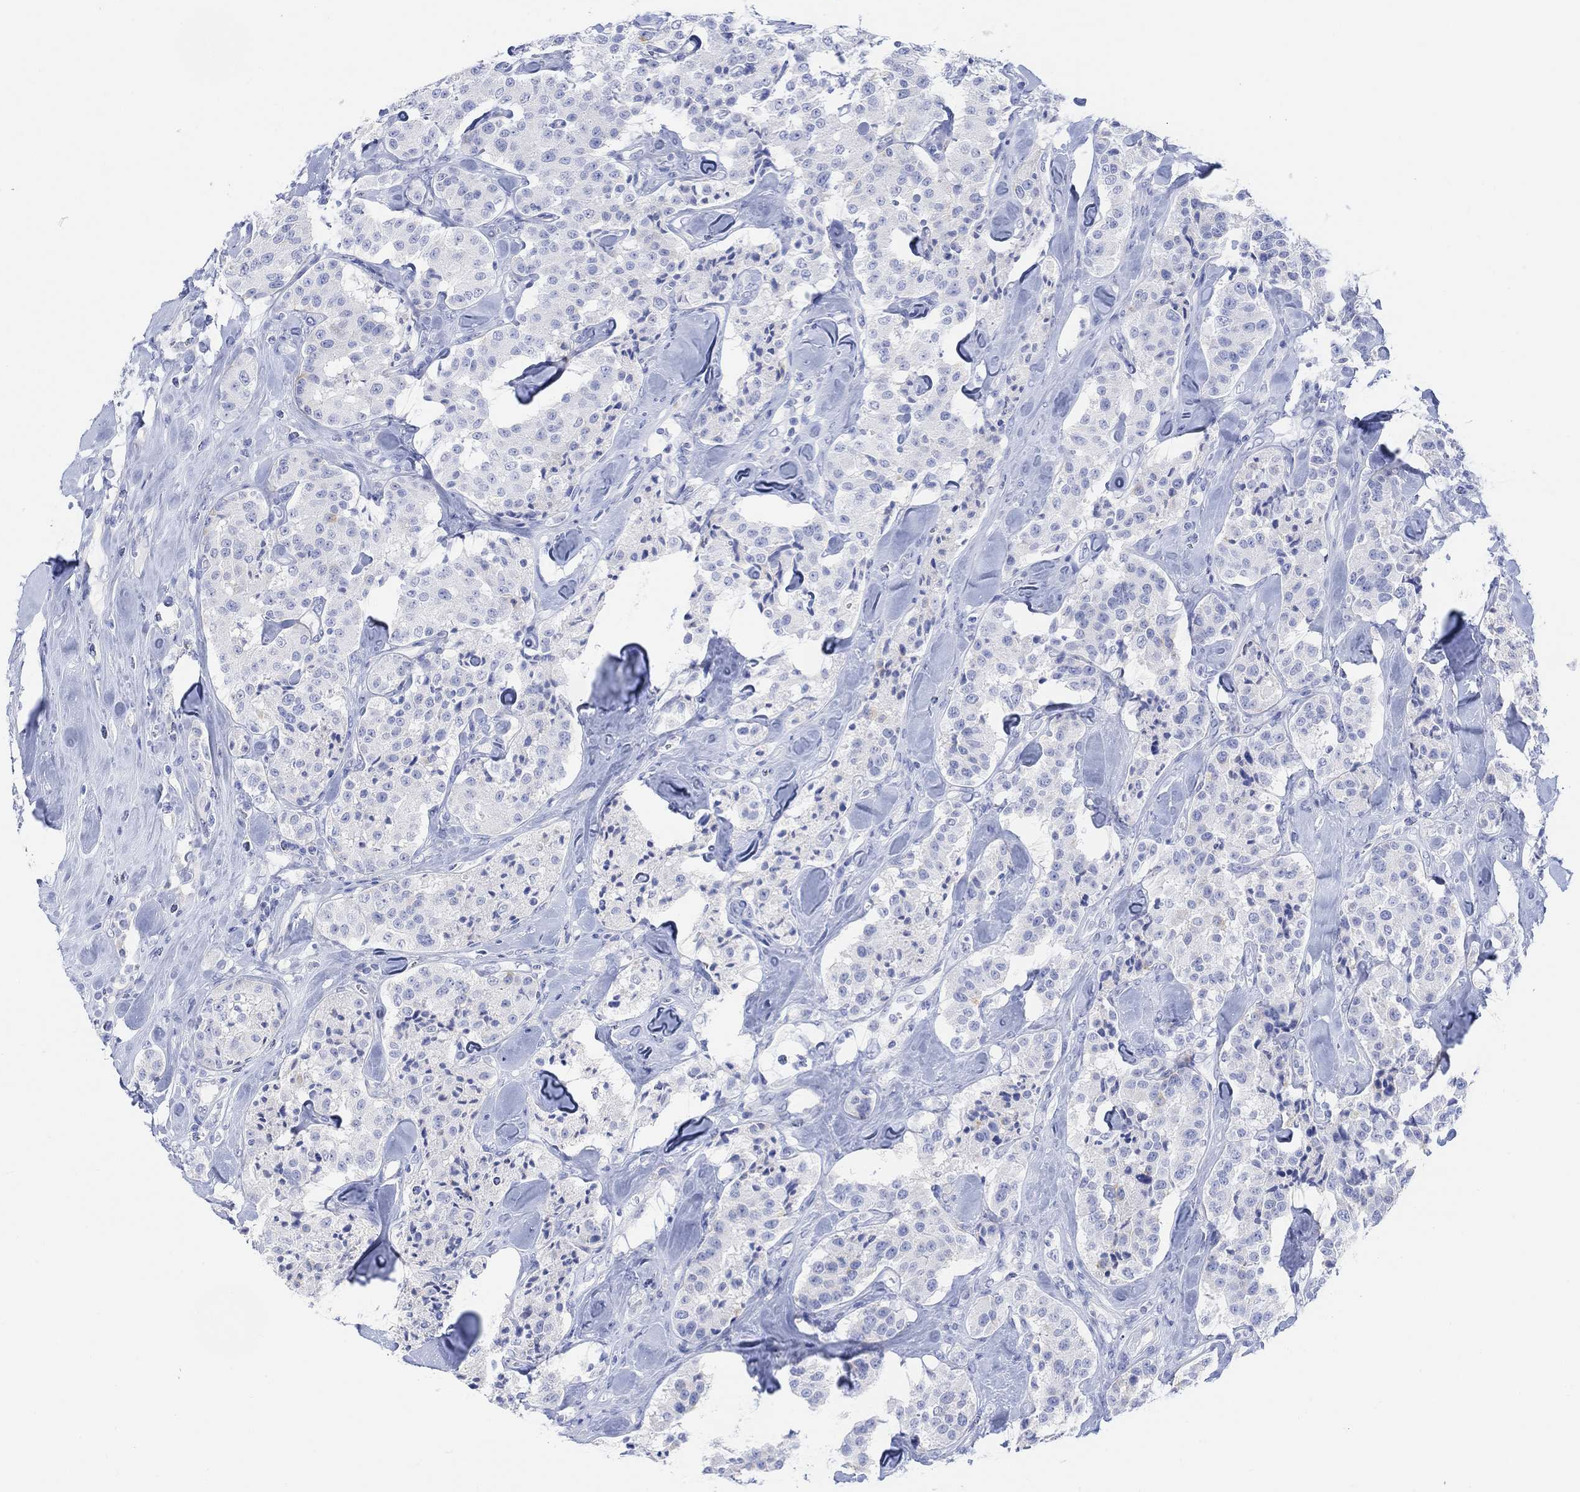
{"staining": {"intensity": "negative", "quantity": "none", "location": "none"}, "tissue": "carcinoid", "cell_type": "Tumor cells", "image_type": "cancer", "snomed": [{"axis": "morphology", "description": "Carcinoid, malignant, NOS"}, {"axis": "topography", "description": "Pancreas"}], "caption": "IHC histopathology image of human carcinoid stained for a protein (brown), which shows no expression in tumor cells.", "gene": "GNG13", "patient": {"sex": "male", "age": 41}}